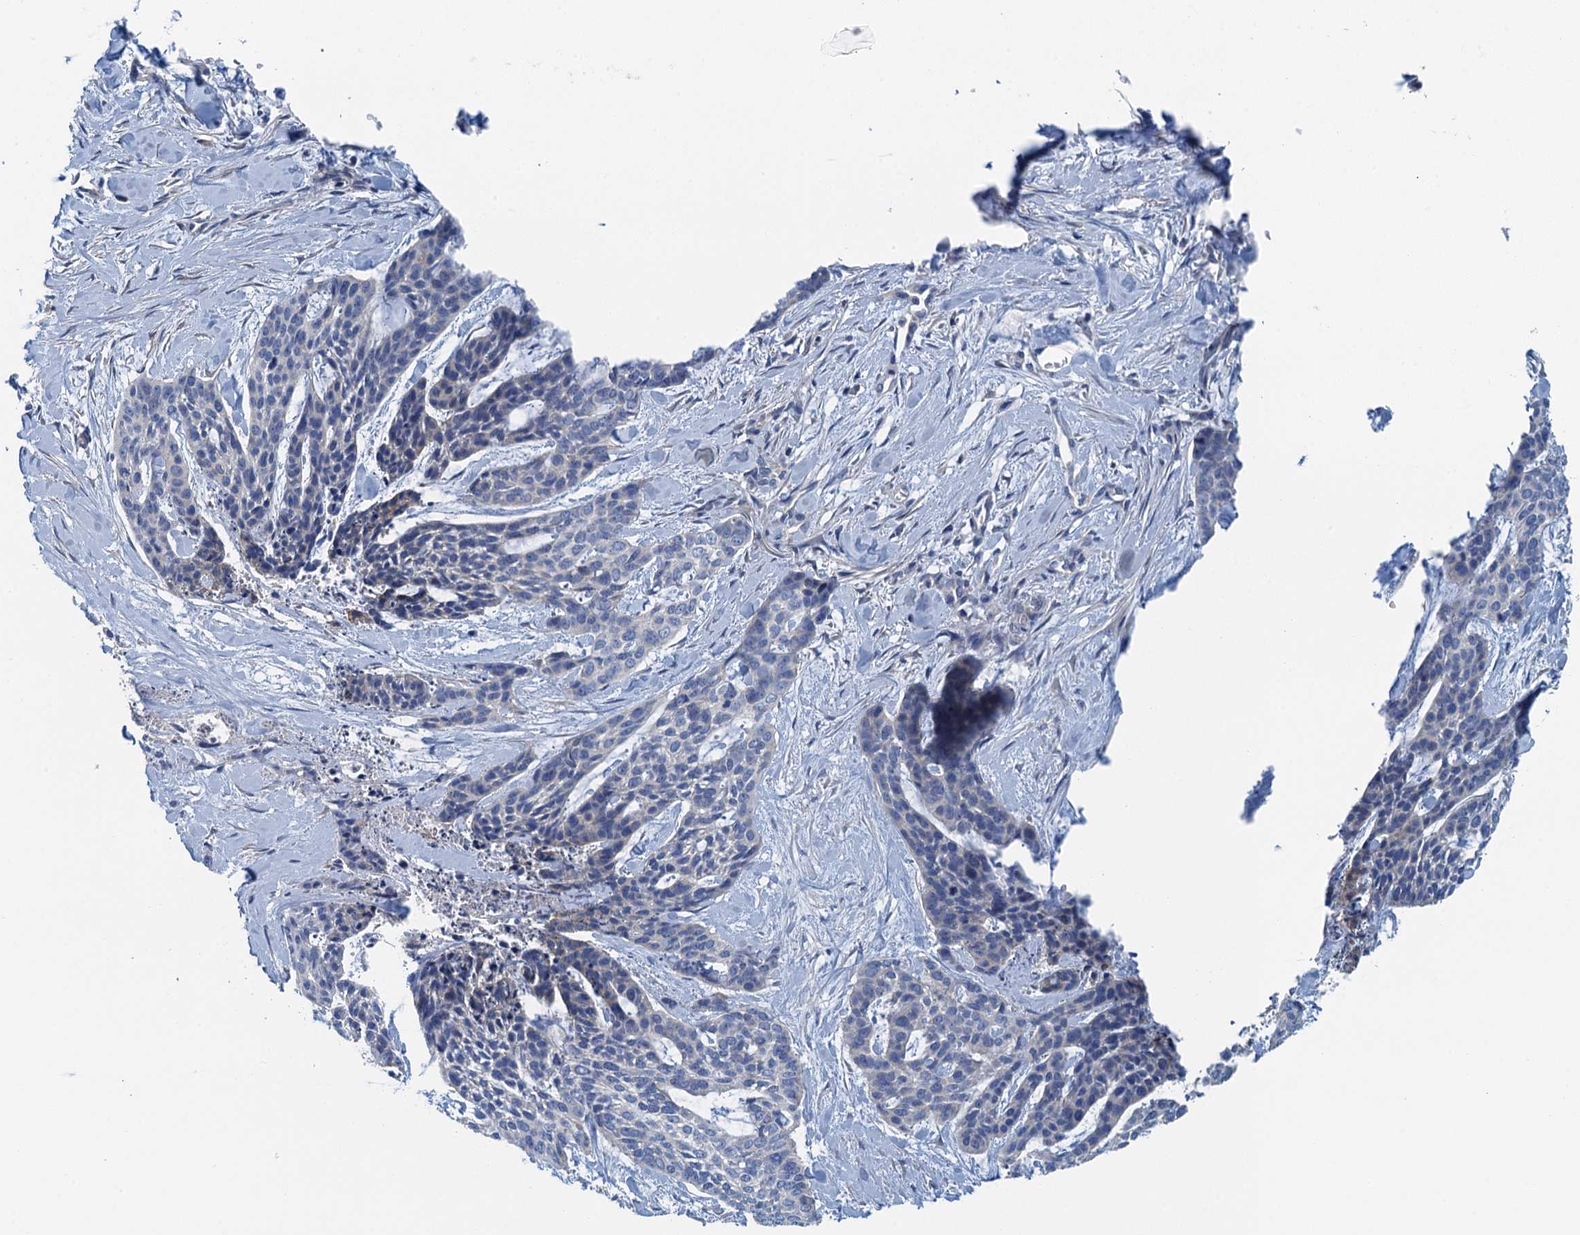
{"staining": {"intensity": "negative", "quantity": "none", "location": "none"}, "tissue": "skin cancer", "cell_type": "Tumor cells", "image_type": "cancer", "snomed": [{"axis": "morphology", "description": "Basal cell carcinoma"}, {"axis": "topography", "description": "Skin"}], "caption": "Immunohistochemistry histopathology image of human skin basal cell carcinoma stained for a protein (brown), which demonstrates no expression in tumor cells. Nuclei are stained in blue.", "gene": "PPP1R14D", "patient": {"sex": "female", "age": 64}}